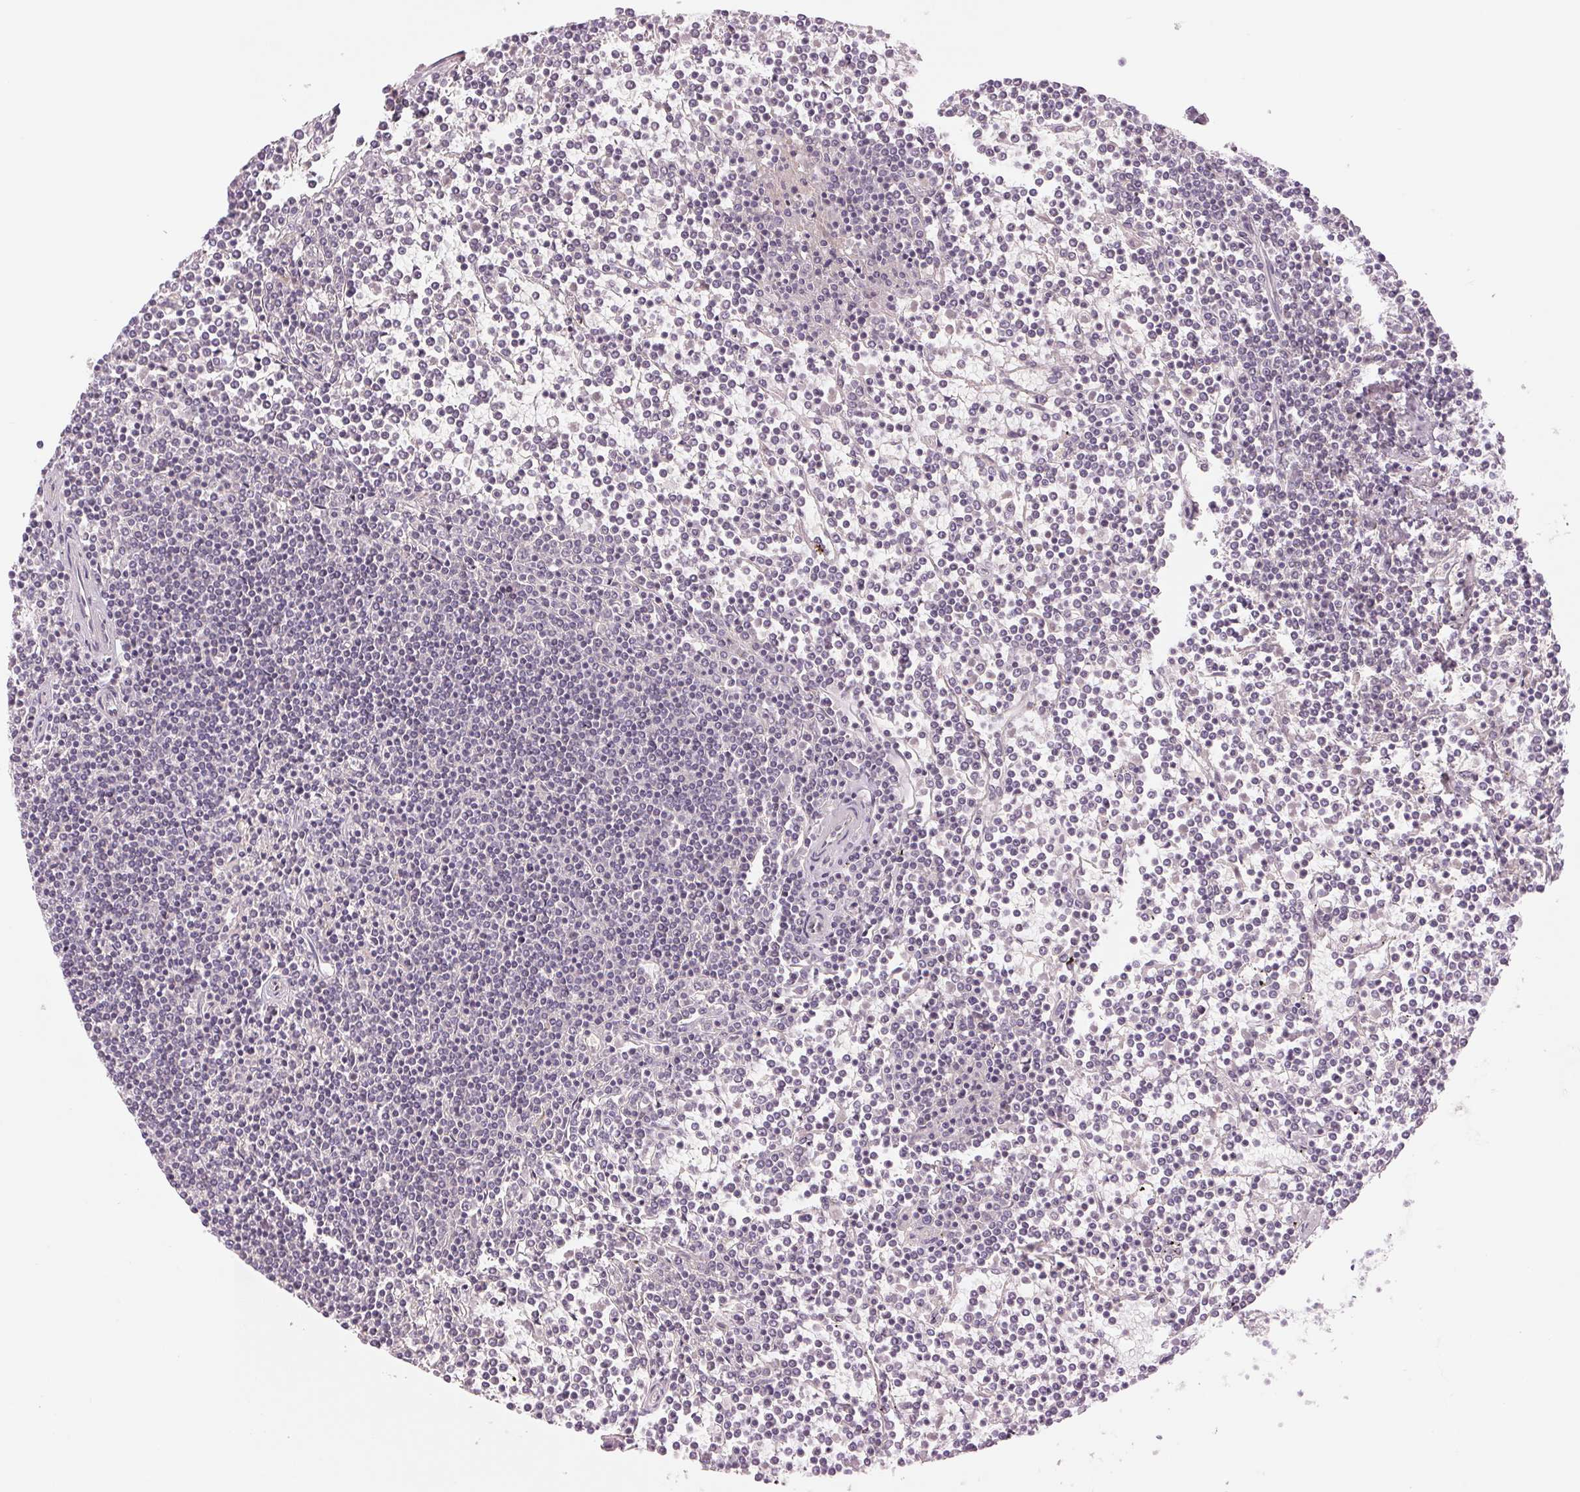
{"staining": {"intensity": "negative", "quantity": "none", "location": "none"}, "tissue": "lymphoma", "cell_type": "Tumor cells", "image_type": "cancer", "snomed": [{"axis": "morphology", "description": "Malignant lymphoma, non-Hodgkin's type, Low grade"}, {"axis": "topography", "description": "Spleen"}], "caption": "Tumor cells are negative for brown protein staining in malignant lymphoma, non-Hodgkin's type (low-grade).", "gene": "PPIA", "patient": {"sex": "female", "age": 19}}